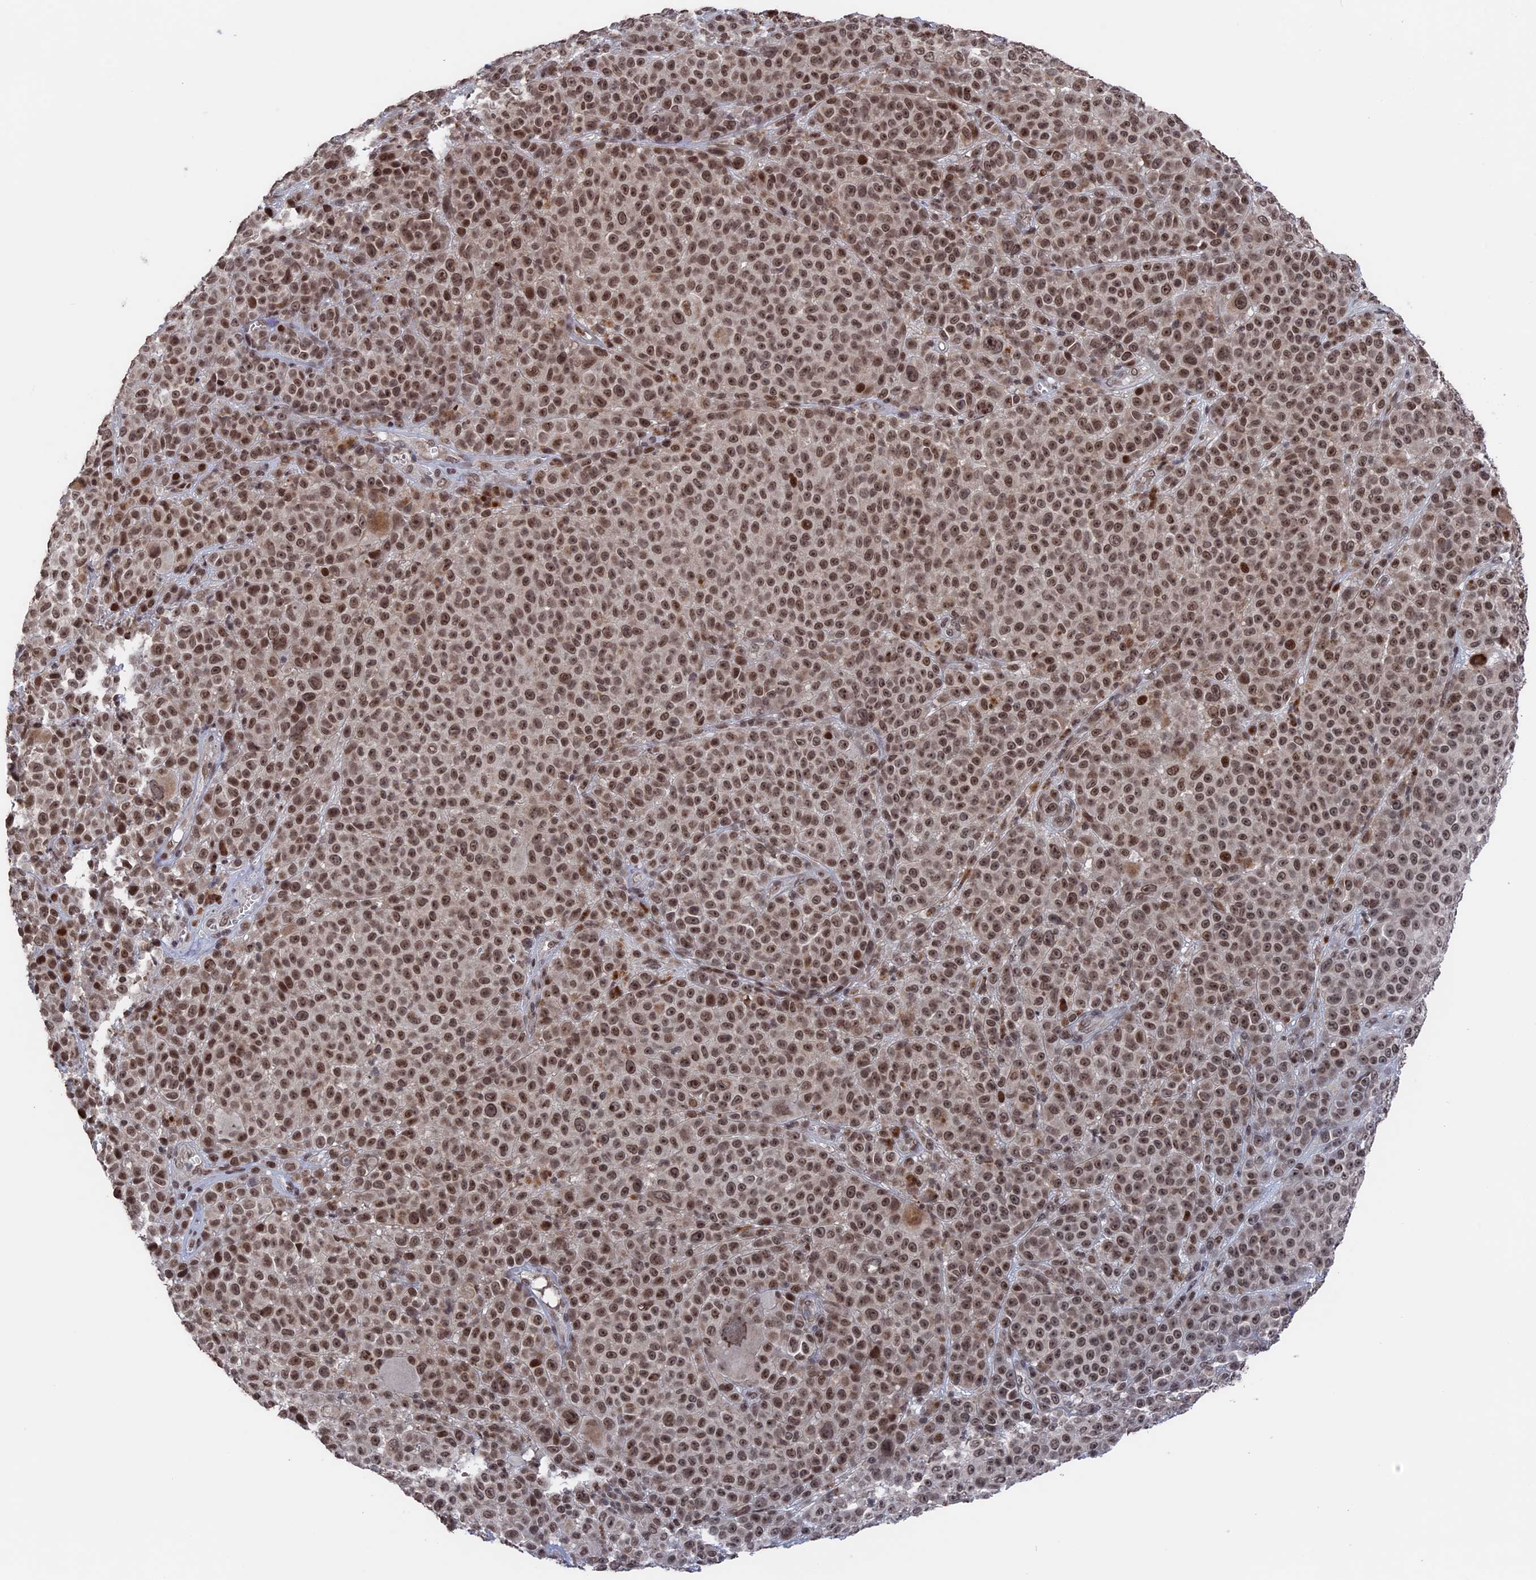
{"staining": {"intensity": "moderate", "quantity": ">75%", "location": "nuclear"}, "tissue": "melanoma", "cell_type": "Tumor cells", "image_type": "cancer", "snomed": [{"axis": "morphology", "description": "Malignant melanoma, NOS"}, {"axis": "topography", "description": "Skin"}], "caption": "Melanoma stained for a protein shows moderate nuclear positivity in tumor cells.", "gene": "NR2C2AP", "patient": {"sex": "female", "age": 94}}